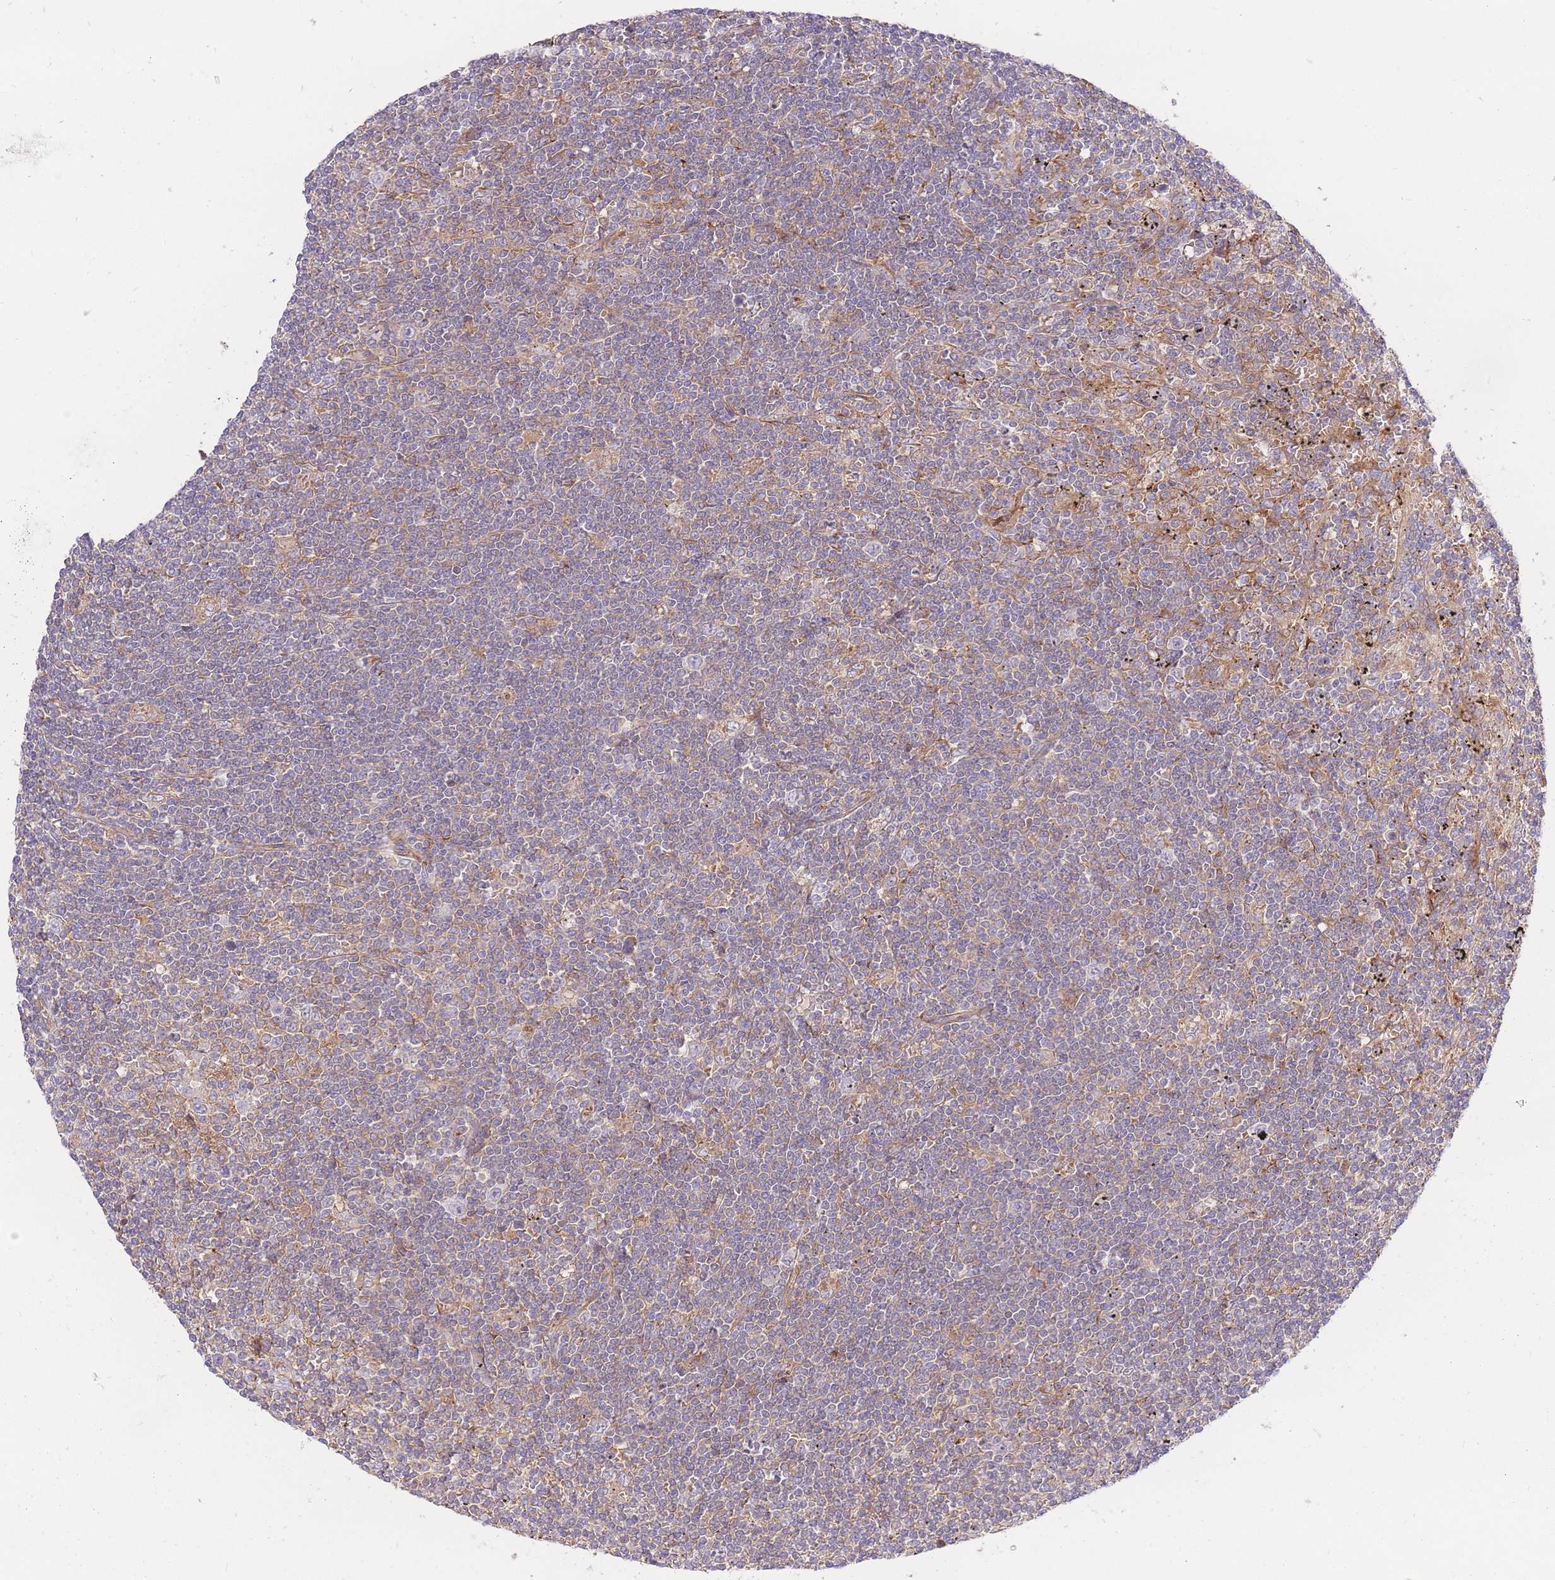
{"staining": {"intensity": "weak", "quantity": "25%-75%", "location": "cytoplasmic/membranous"}, "tissue": "lymphoma", "cell_type": "Tumor cells", "image_type": "cancer", "snomed": [{"axis": "morphology", "description": "Malignant lymphoma, non-Hodgkin's type, Low grade"}, {"axis": "topography", "description": "Spleen"}], "caption": "Lymphoma stained with DAB (3,3'-diaminobenzidine) IHC displays low levels of weak cytoplasmic/membranous staining in approximately 25%-75% of tumor cells. The staining was performed using DAB, with brown indicating positive protein expression. Nuclei are stained blue with hematoxylin.", "gene": "INSYN2B", "patient": {"sex": "male", "age": 76}}